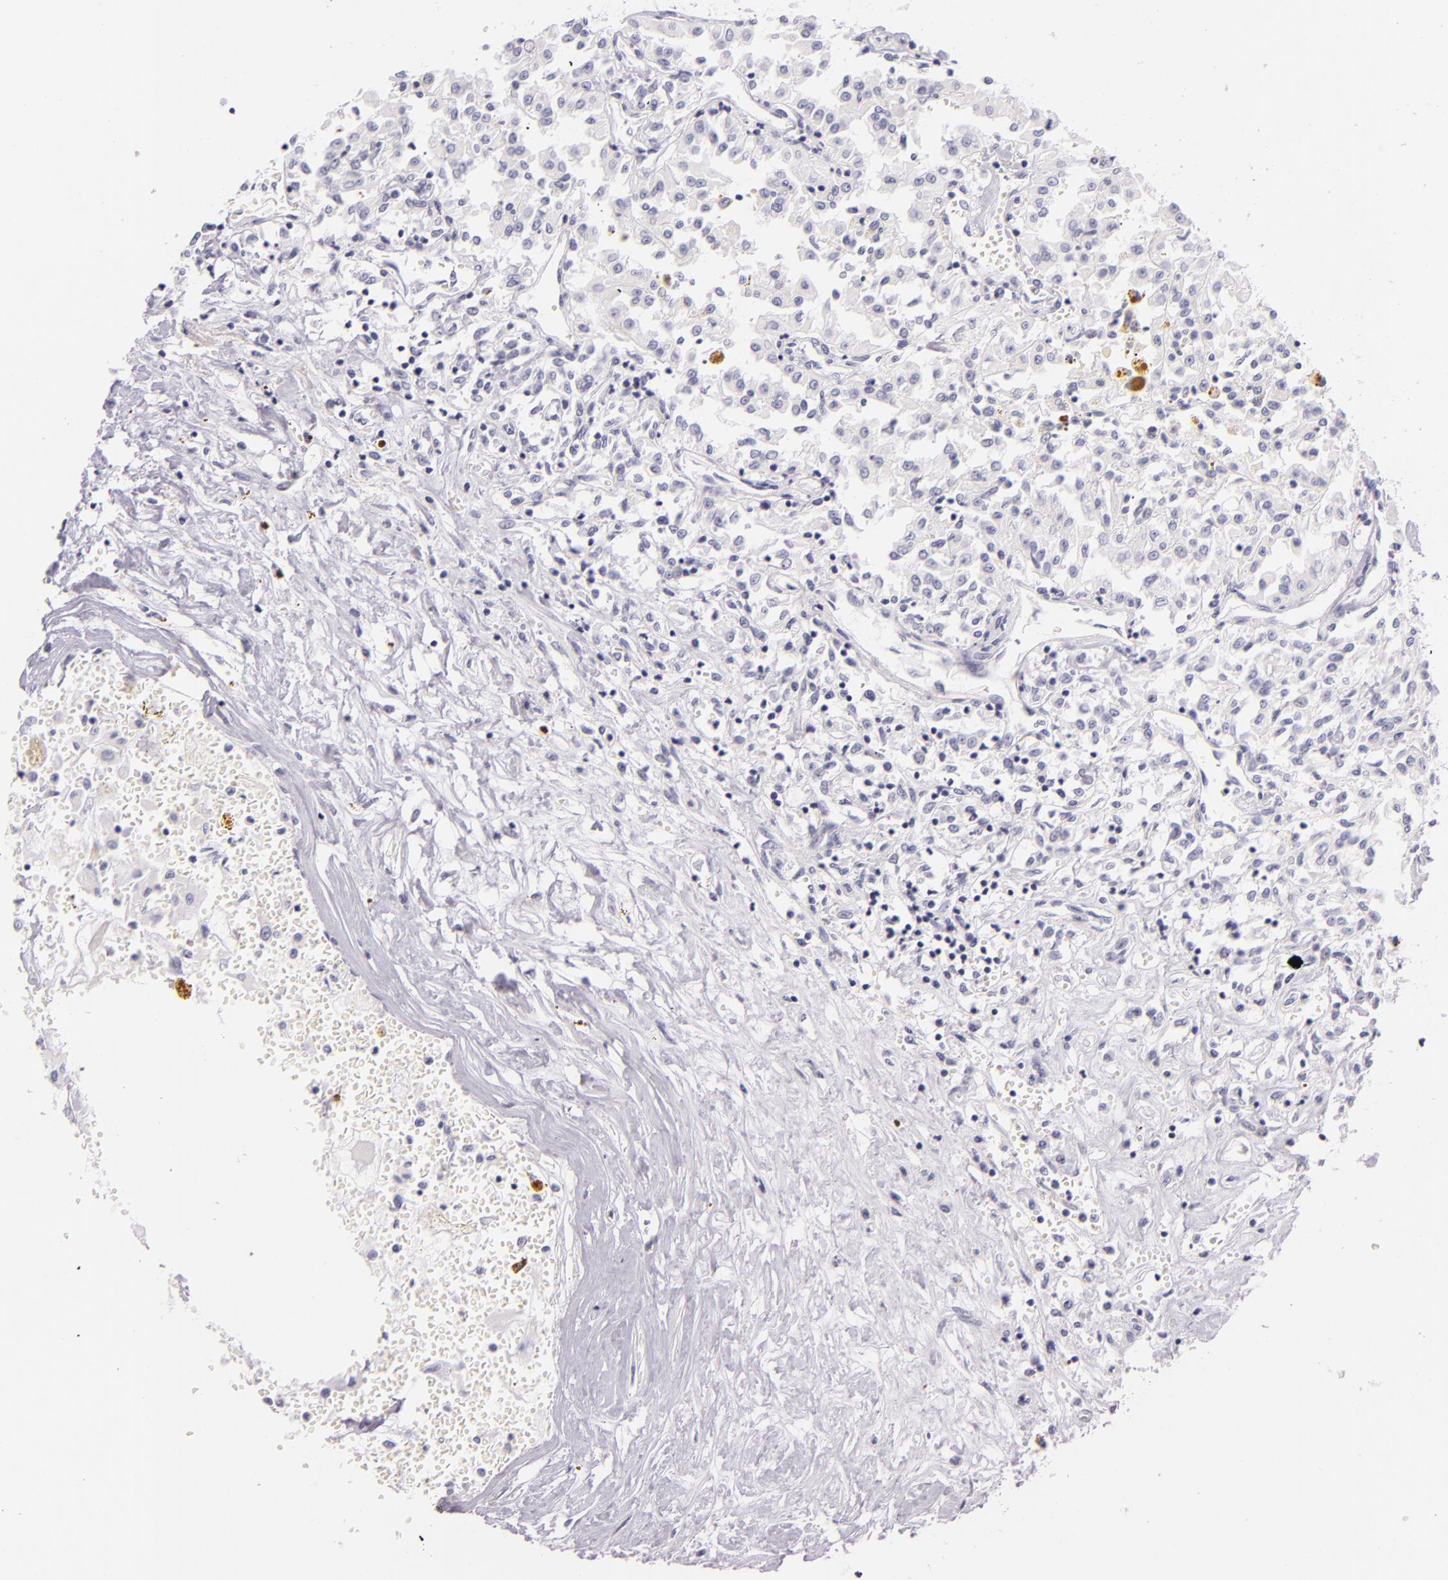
{"staining": {"intensity": "negative", "quantity": "none", "location": "none"}, "tissue": "renal cancer", "cell_type": "Tumor cells", "image_type": "cancer", "snomed": [{"axis": "morphology", "description": "Adenocarcinoma, NOS"}, {"axis": "topography", "description": "Kidney"}], "caption": "Renal adenocarcinoma was stained to show a protein in brown. There is no significant expression in tumor cells.", "gene": "INA", "patient": {"sex": "male", "age": 78}}